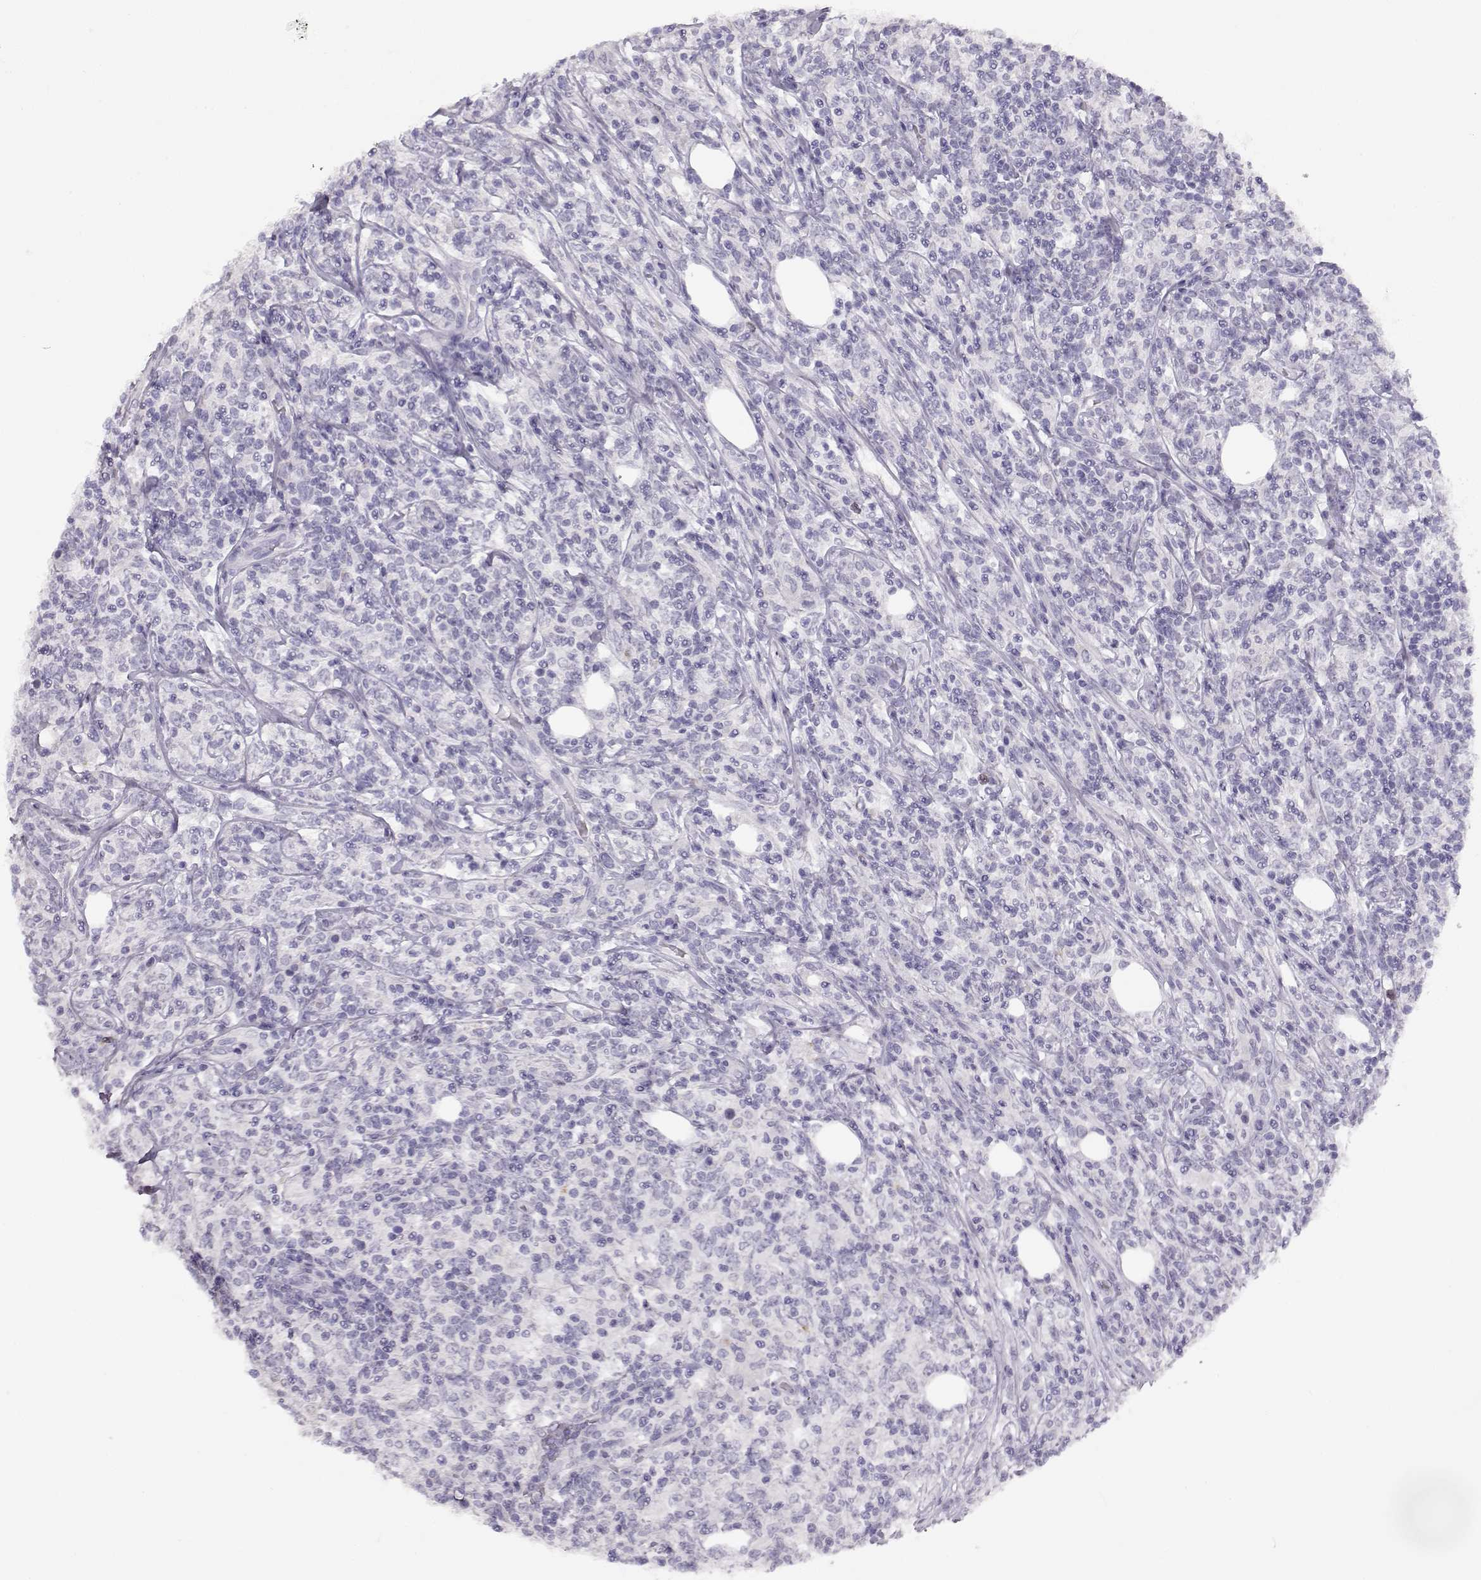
{"staining": {"intensity": "negative", "quantity": "none", "location": "none"}, "tissue": "lymphoma", "cell_type": "Tumor cells", "image_type": "cancer", "snomed": [{"axis": "morphology", "description": "Malignant lymphoma, non-Hodgkin's type, High grade"}, {"axis": "topography", "description": "Lymph node"}], "caption": "An image of human high-grade malignant lymphoma, non-Hodgkin's type is negative for staining in tumor cells. (DAB immunohistochemistry visualized using brightfield microscopy, high magnification).", "gene": "NUTM1", "patient": {"sex": "female", "age": 84}}